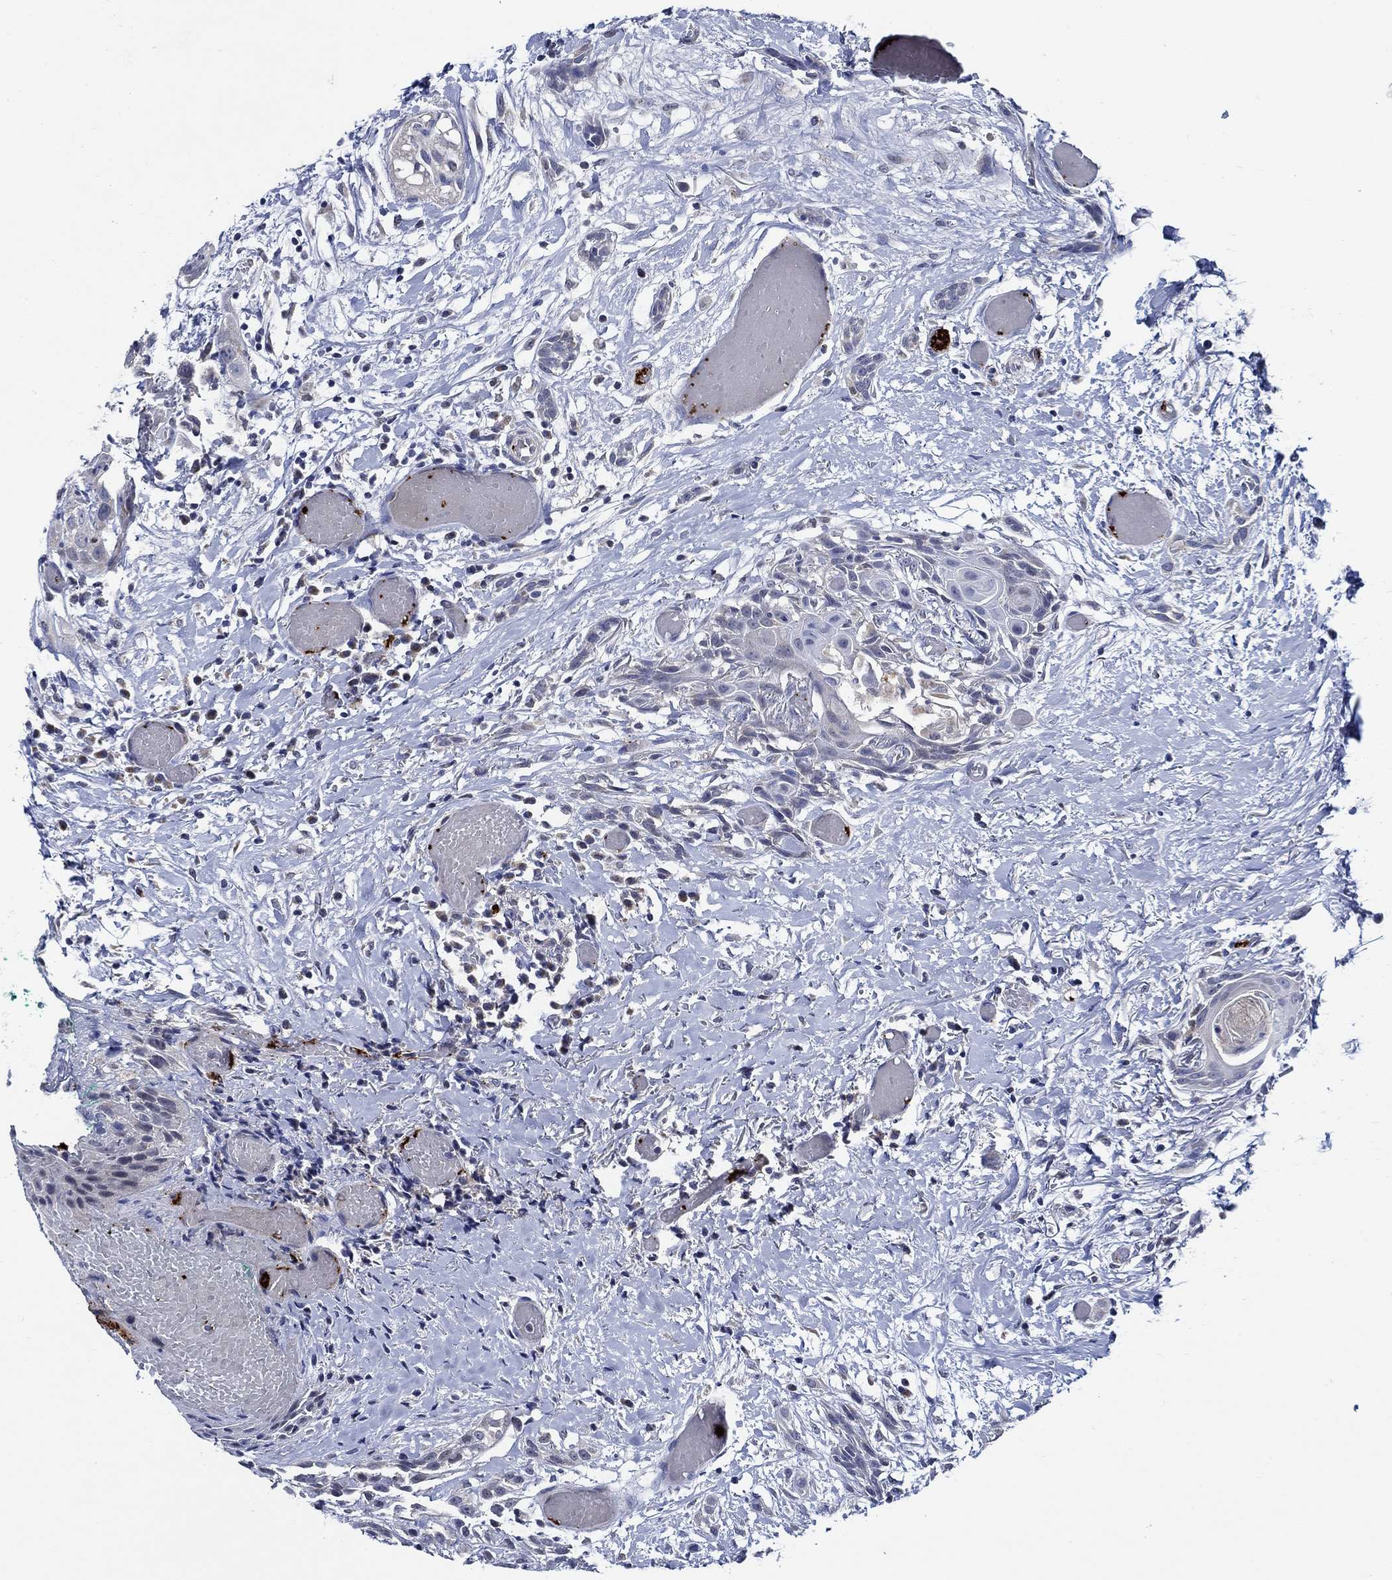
{"staining": {"intensity": "negative", "quantity": "none", "location": "none"}, "tissue": "head and neck cancer", "cell_type": "Tumor cells", "image_type": "cancer", "snomed": [{"axis": "morphology", "description": "Normal tissue, NOS"}, {"axis": "morphology", "description": "Squamous cell carcinoma, NOS"}, {"axis": "topography", "description": "Oral tissue"}, {"axis": "topography", "description": "Salivary gland"}, {"axis": "topography", "description": "Head-Neck"}], "caption": "Head and neck cancer was stained to show a protein in brown. There is no significant positivity in tumor cells.", "gene": "ALOX12", "patient": {"sex": "female", "age": 62}}